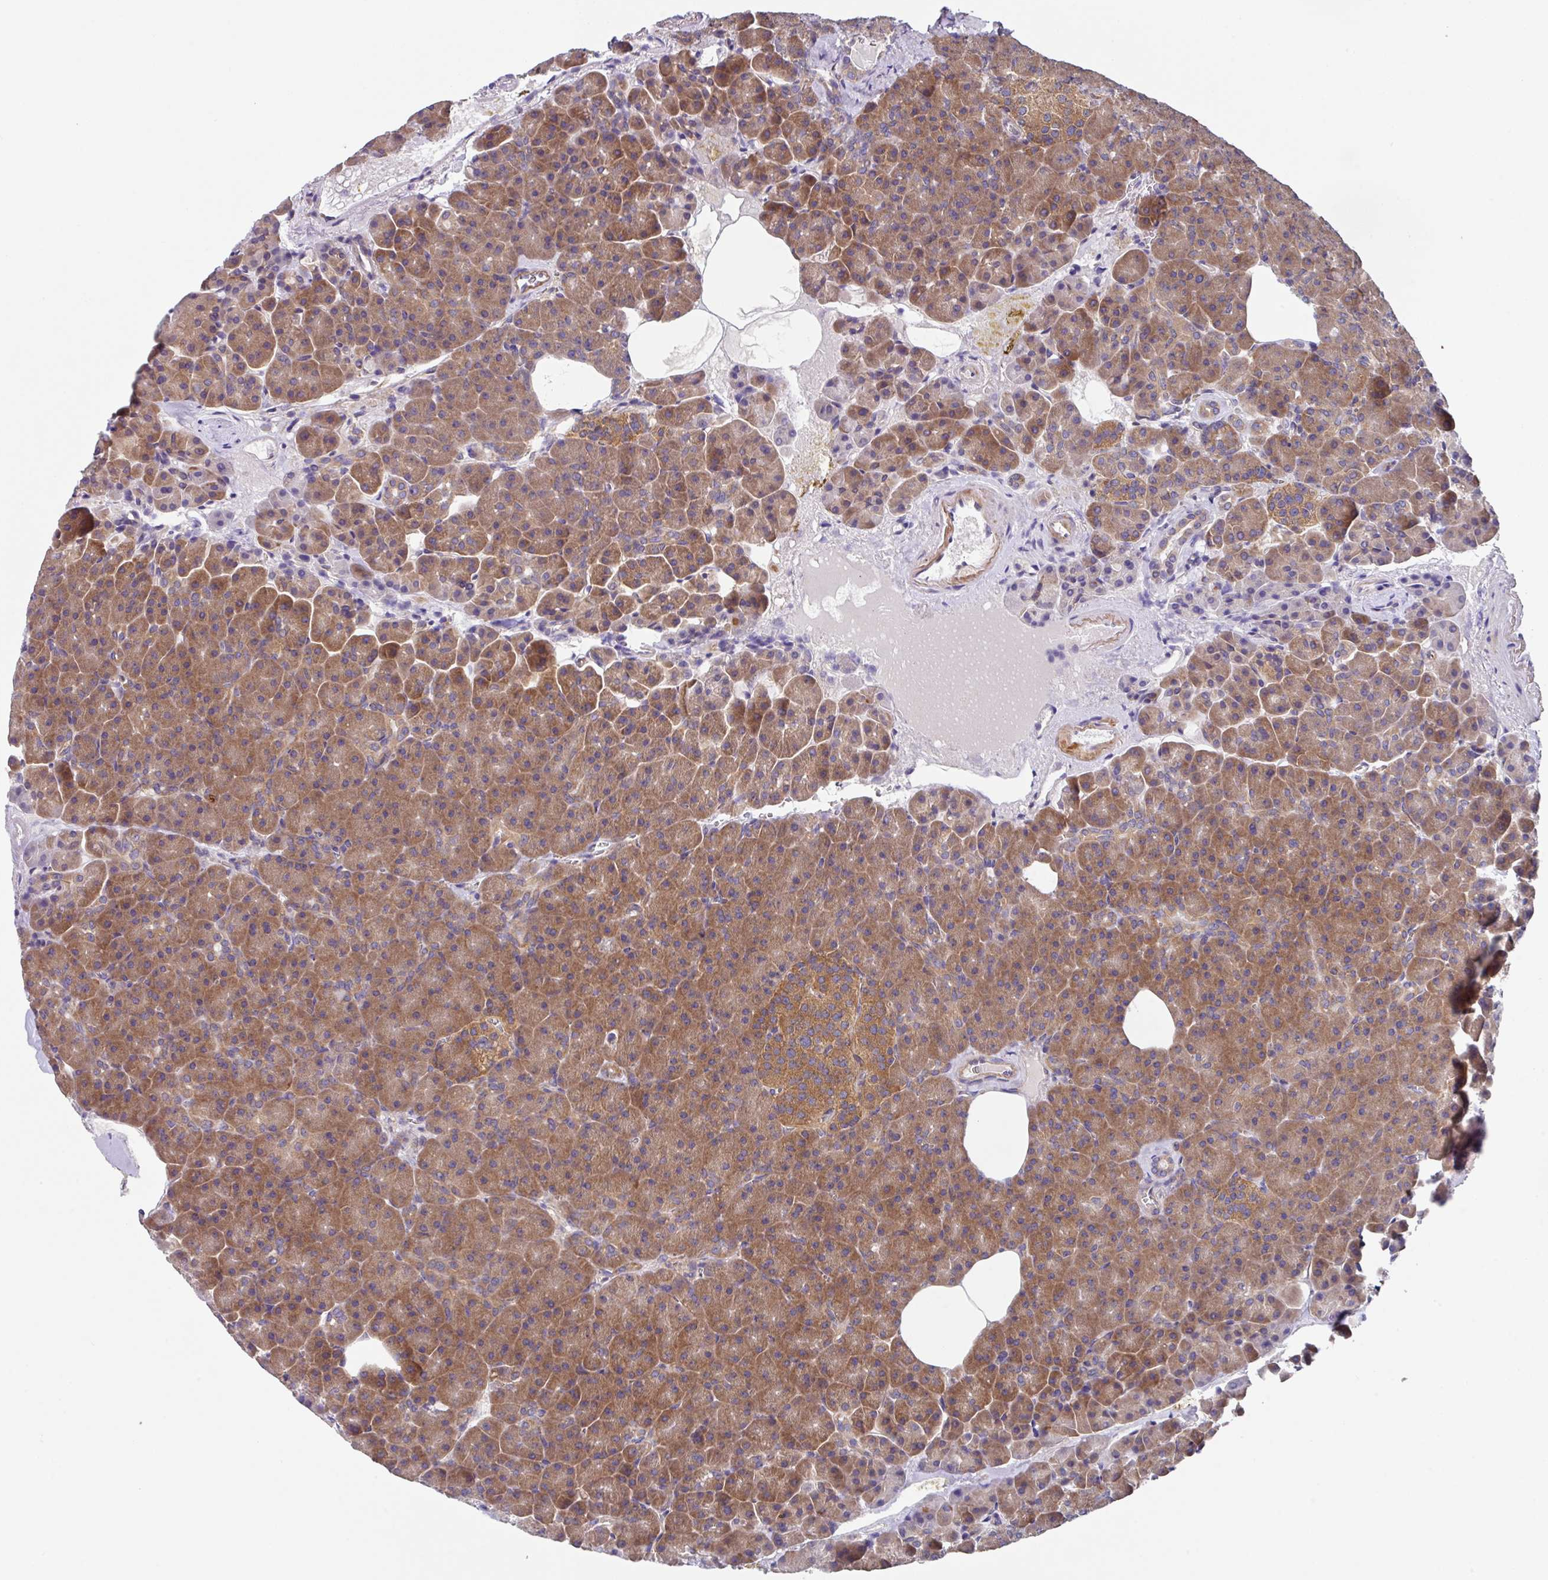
{"staining": {"intensity": "moderate", "quantity": ">75%", "location": "cytoplasmic/membranous"}, "tissue": "pancreas", "cell_type": "Exocrine glandular cells", "image_type": "normal", "snomed": [{"axis": "morphology", "description": "Normal tissue, NOS"}, {"axis": "topography", "description": "Pancreas"}], "caption": "The photomicrograph reveals staining of unremarkable pancreas, revealing moderate cytoplasmic/membranous protein expression (brown color) within exocrine glandular cells.", "gene": "EIF4B", "patient": {"sex": "female", "age": 74}}